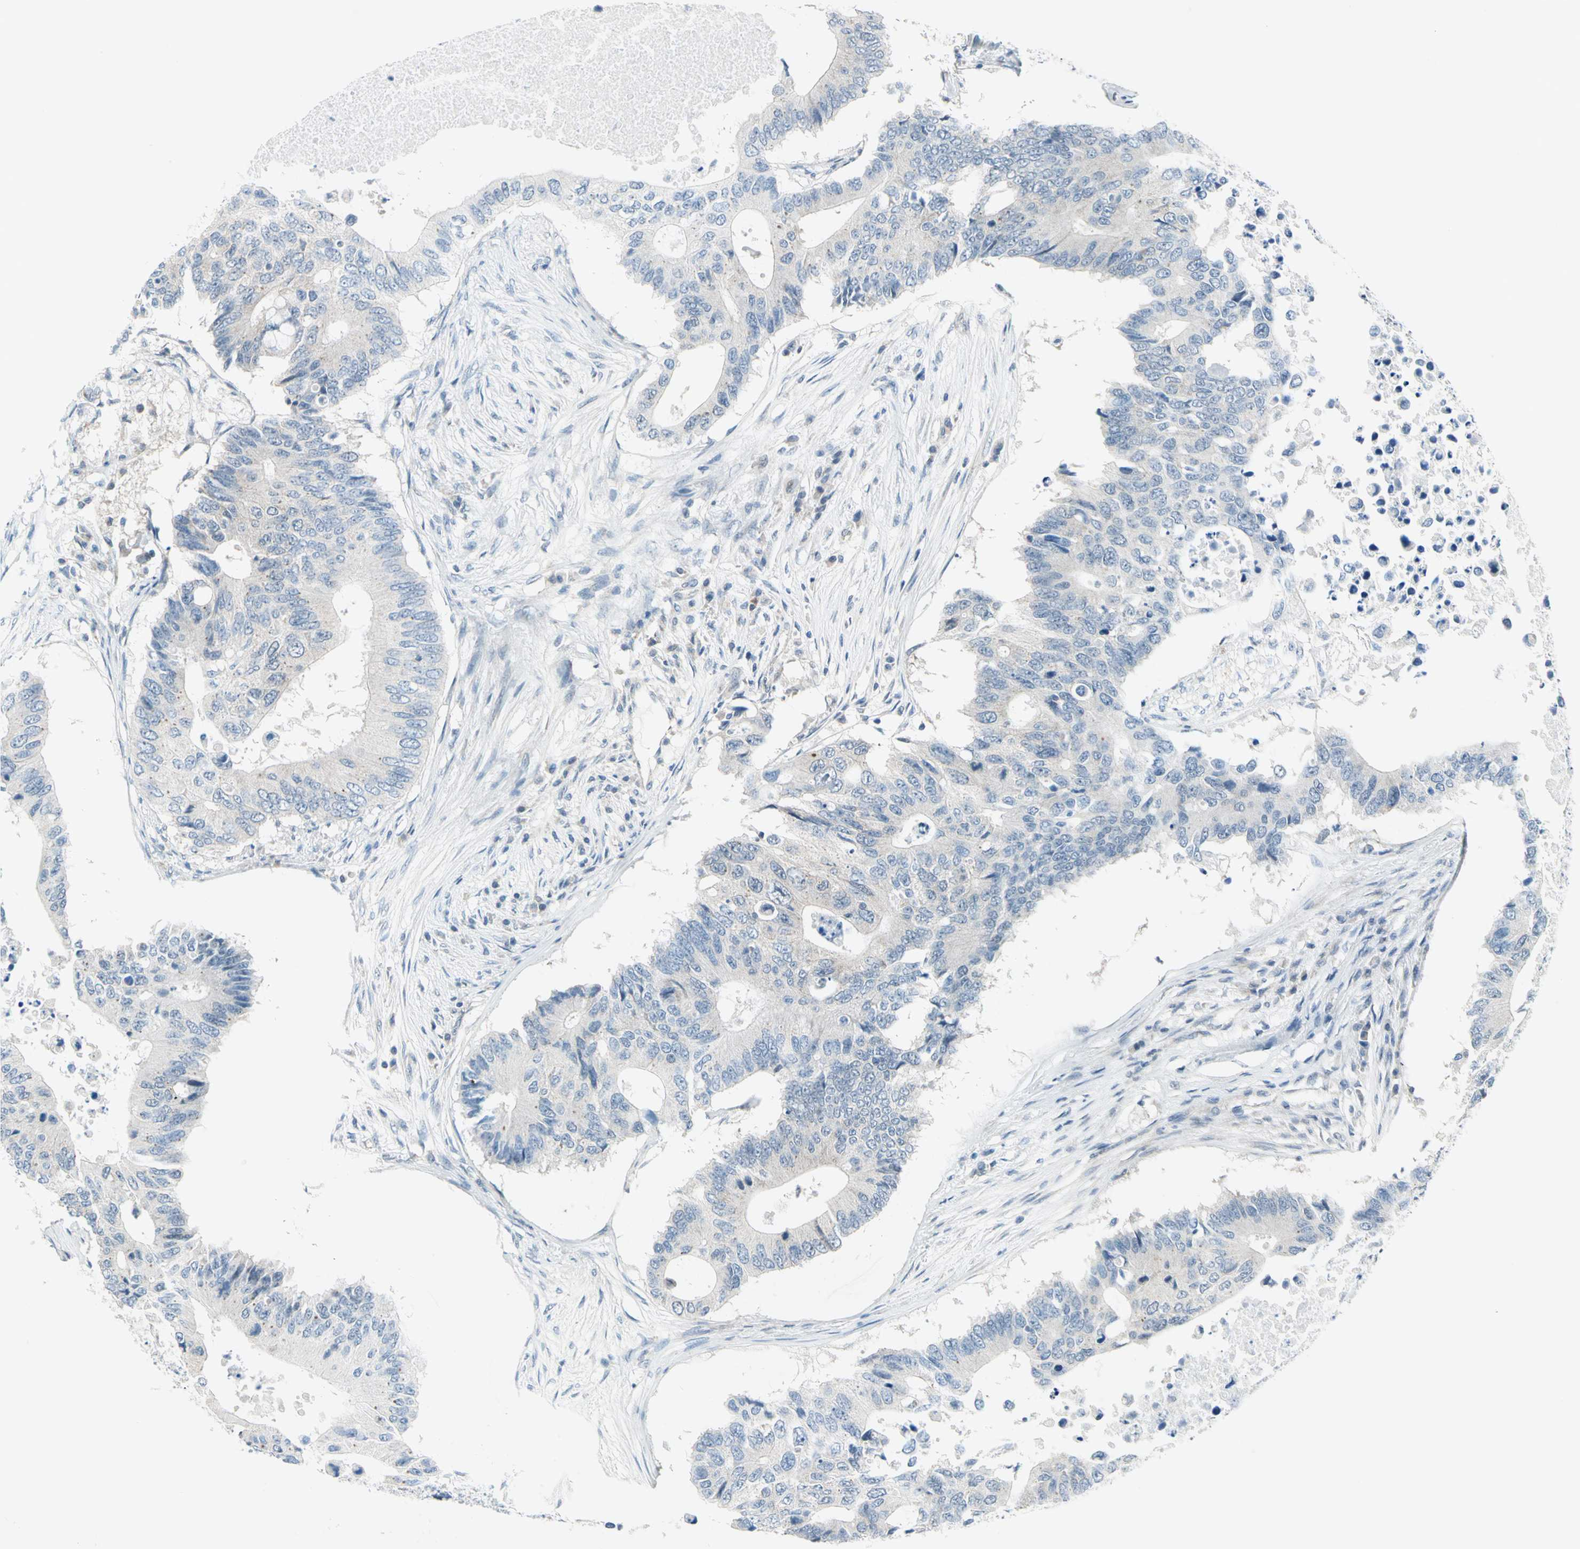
{"staining": {"intensity": "negative", "quantity": "none", "location": "none"}, "tissue": "colorectal cancer", "cell_type": "Tumor cells", "image_type": "cancer", "snomed": [{"axis": "morphology", "description": "Adenocarcinoma, NOS"}, {"axis": "topography", "description": "Colon"}], "caption": "An immunohistochemistry photomicrograph of colorectal adenocarcinoma is shown. There is no staining in tumor cells of colorectal adenocarcinoma. (Brightfield microscopy of DAB IHC at high magnification).", "gene": "PIN1", "patient": {"sex": "male", "age": 71}}